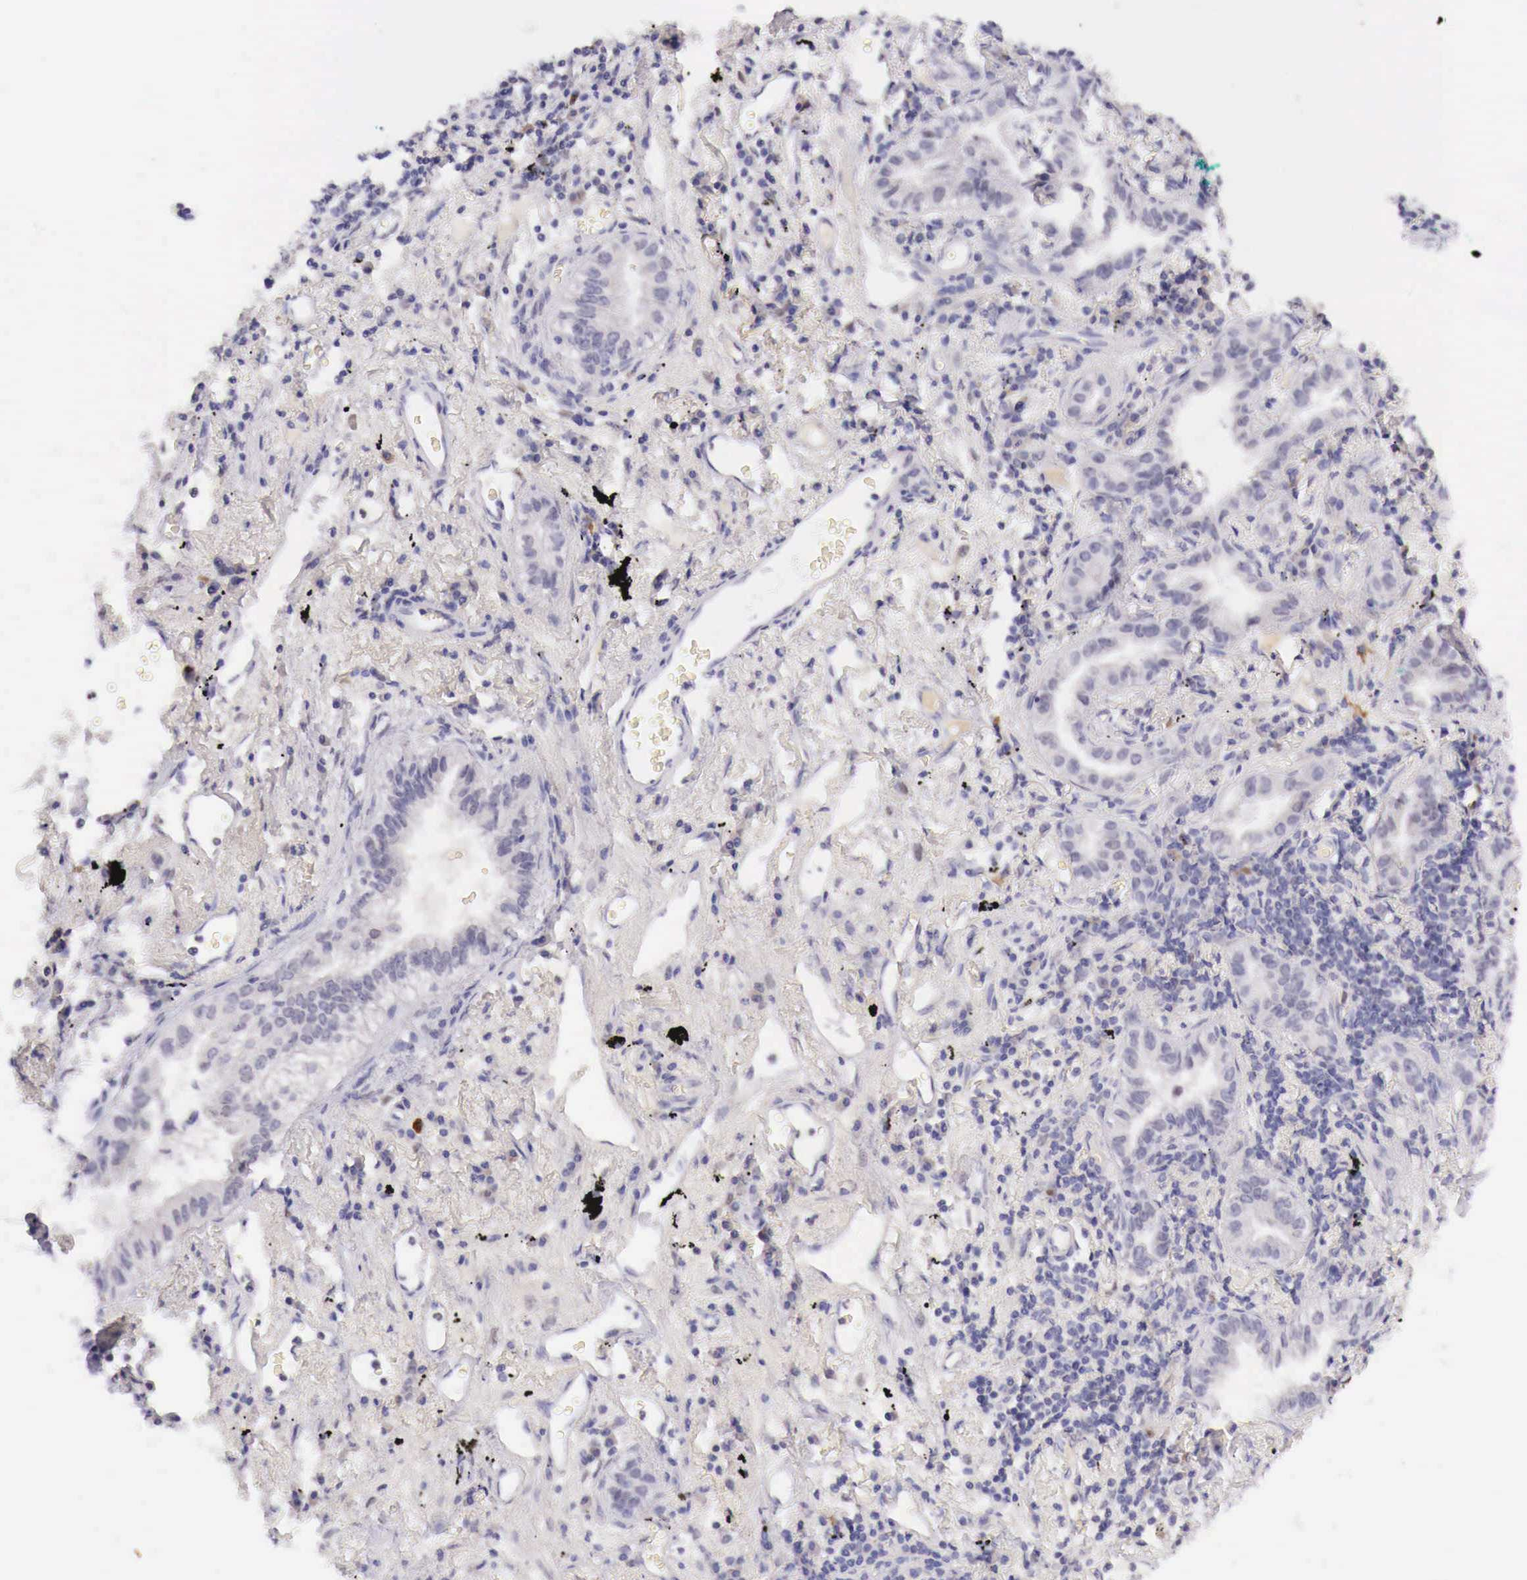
{"staining": {"intensity": "negative", "quantity": "none", "location": "none"}, "tissue": "lung cancer", "cell_type": "Tumor cells", "image_type": "cancer", "snomed": [{"axis": "morphology", "description": "Adenocarcinoma, NOS"}, {"axis": "topography", "description": "Lung"}], "caption": "Tumor cells are negative for protein expression in human adenocarcinoma (lung). Brightfield microscopy of immunohistochemistry (IHC) stained with DAB (brown) and hematoxylin (blue), captured at high magnification.", "gene": "BCL6", "patient": {"sex": "female", "age": 50}}